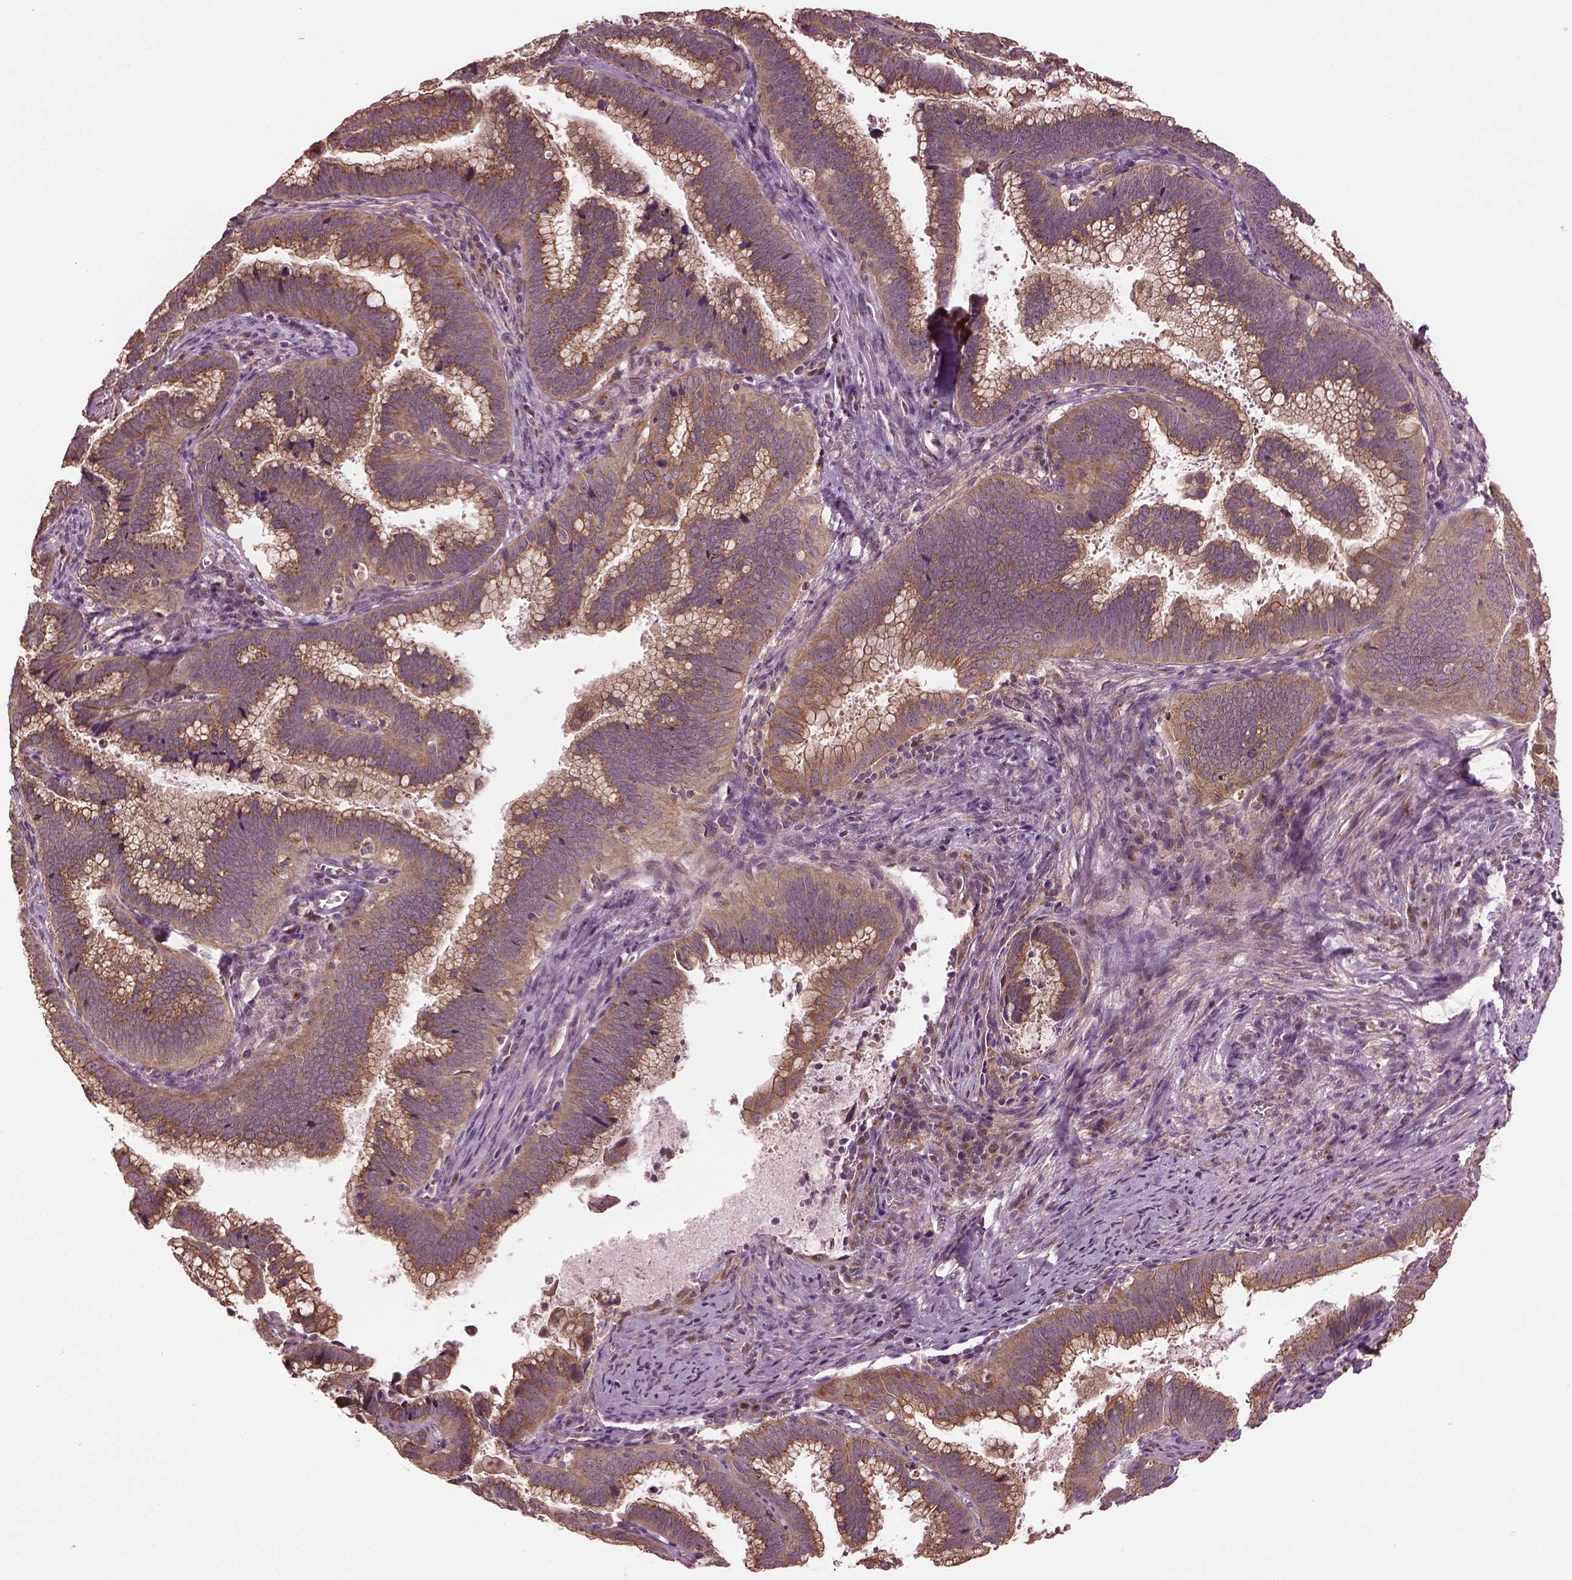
{"staining": {"intensity": "moderate", "quantity": "25%-75%", "location": "cytoplasmic/membranous"}, "tissue": "cervical cancer", "cell_type": "Tumor cells", "image_type": "cancer", "snomed": [{"axis": "morphology", "description": "Adenocarcinoma, NOS"}, {"axis": "topography", "description": "Cervix"}], "caption": "Immunohistochemistry (IHC) of adenocarcinoma (cervical) exhibits medium levels of moderate cytoplasmic/membranous positivity in approximately 25%-75% of tumor cells.", "gene": "RUFY3", "patient": {"sex": "female", "age": 61}}